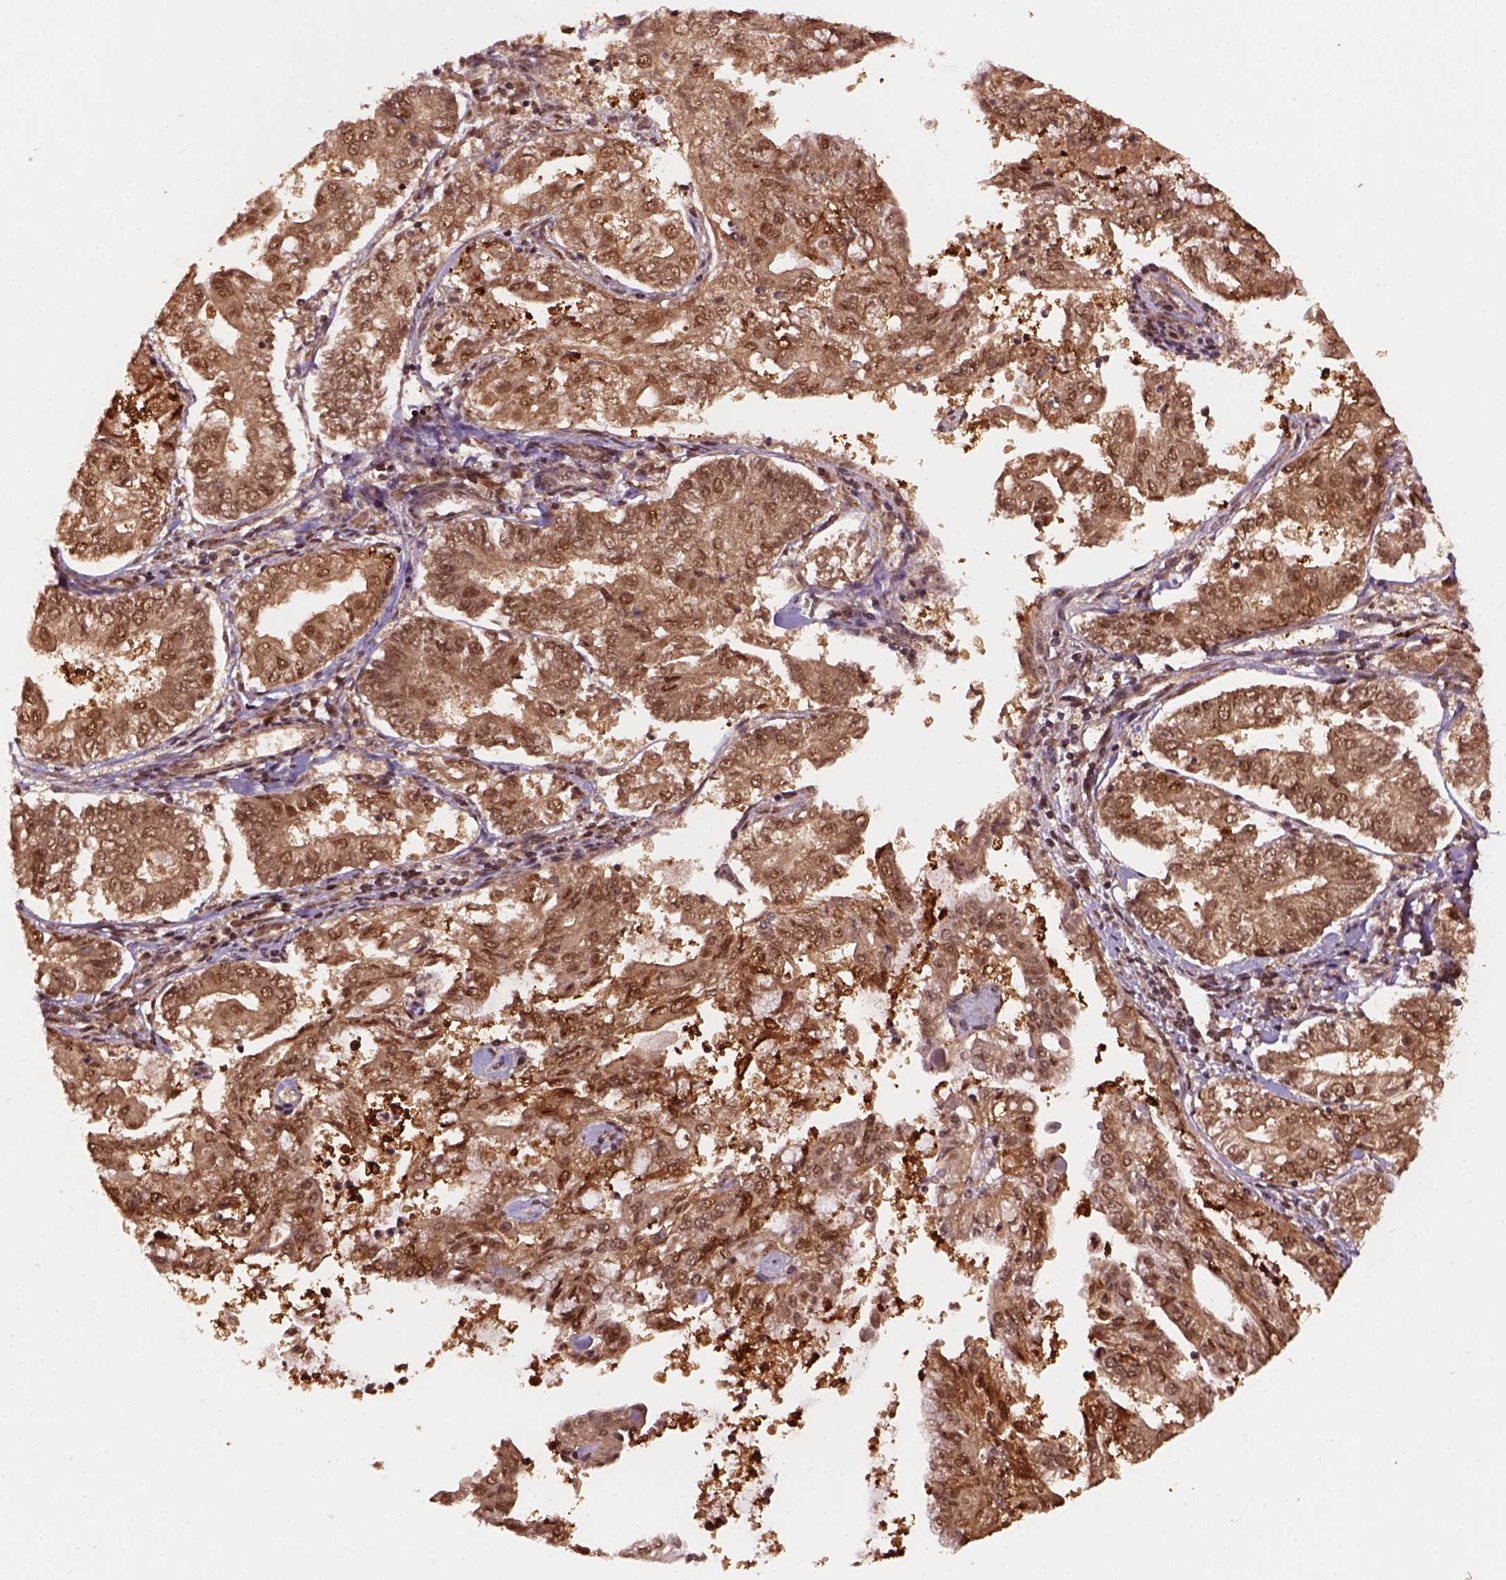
{"staining": {"intensity": "moderate", "quantity": ">75%", "location": "cytoplasmic/membranous,nuclear"}, "tissue": "endometrial cancer", "cell_type": "Tumor cells", "image_type": "cancer", "snomed": [{"axis": "morphology", "description": "Adenocarcinoma, NOS"}, {"axis": "topography", "description": "Endometrium"}], "caption": "Immunohistochemistry of human endometrial adenocarcinoma exhibits medium levels of moderate cytoplasmic/membranous and nuclear positivity in approximately >75% of tumor cells.", "gene": "GOT1", "patient": {"sex": "female", "age": 68}}